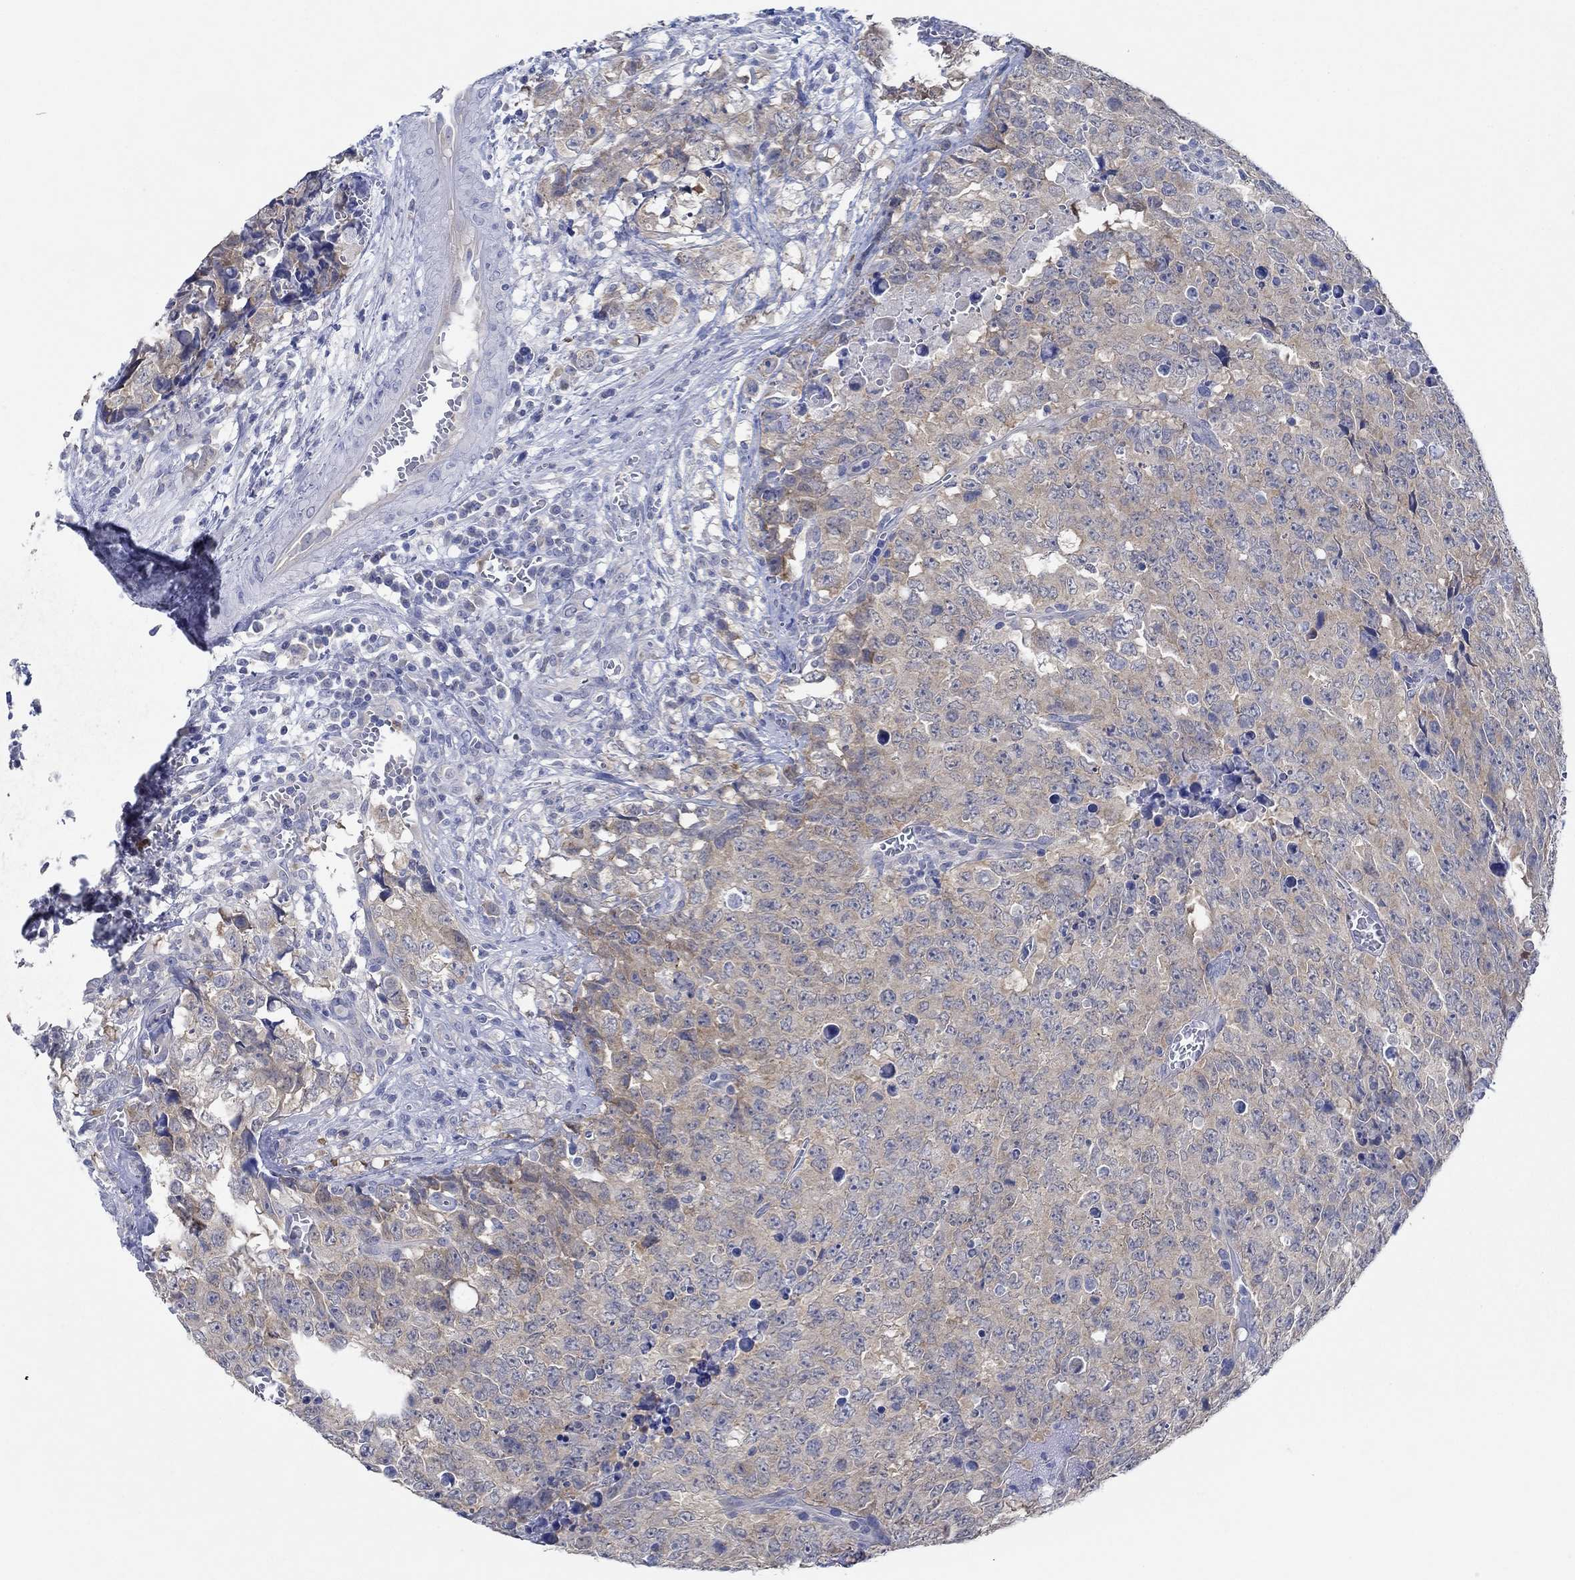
{"staining": {"intensity": "weak", "quantity": ">75%", "location": "cytoplasmic/membranous"}, "tissue": "testis cancer", "cell_type": "Tumor cells", "image_type": "cancer", "snomed": [{"axis": "morphology", "description": "Carcinoma, Embryonal, NOS"}, {"axis": "topography", "description": "Testis"}], "caption": "Immunohistochemistry (DAB (3,3'-diaminobenzidine)) staining of testis cancer demonstrates weak cytoplasmic/membranous protein positivity in about >75% of tumor cells. The protein is stained brown, and the nuclei are stained in blue (DAB (3,3'-diaminobenzidine) IHC with brightfield microscopy, high magnification).", "gene": "ZNF671", "patient": {"sex": "male", "age": 23}}